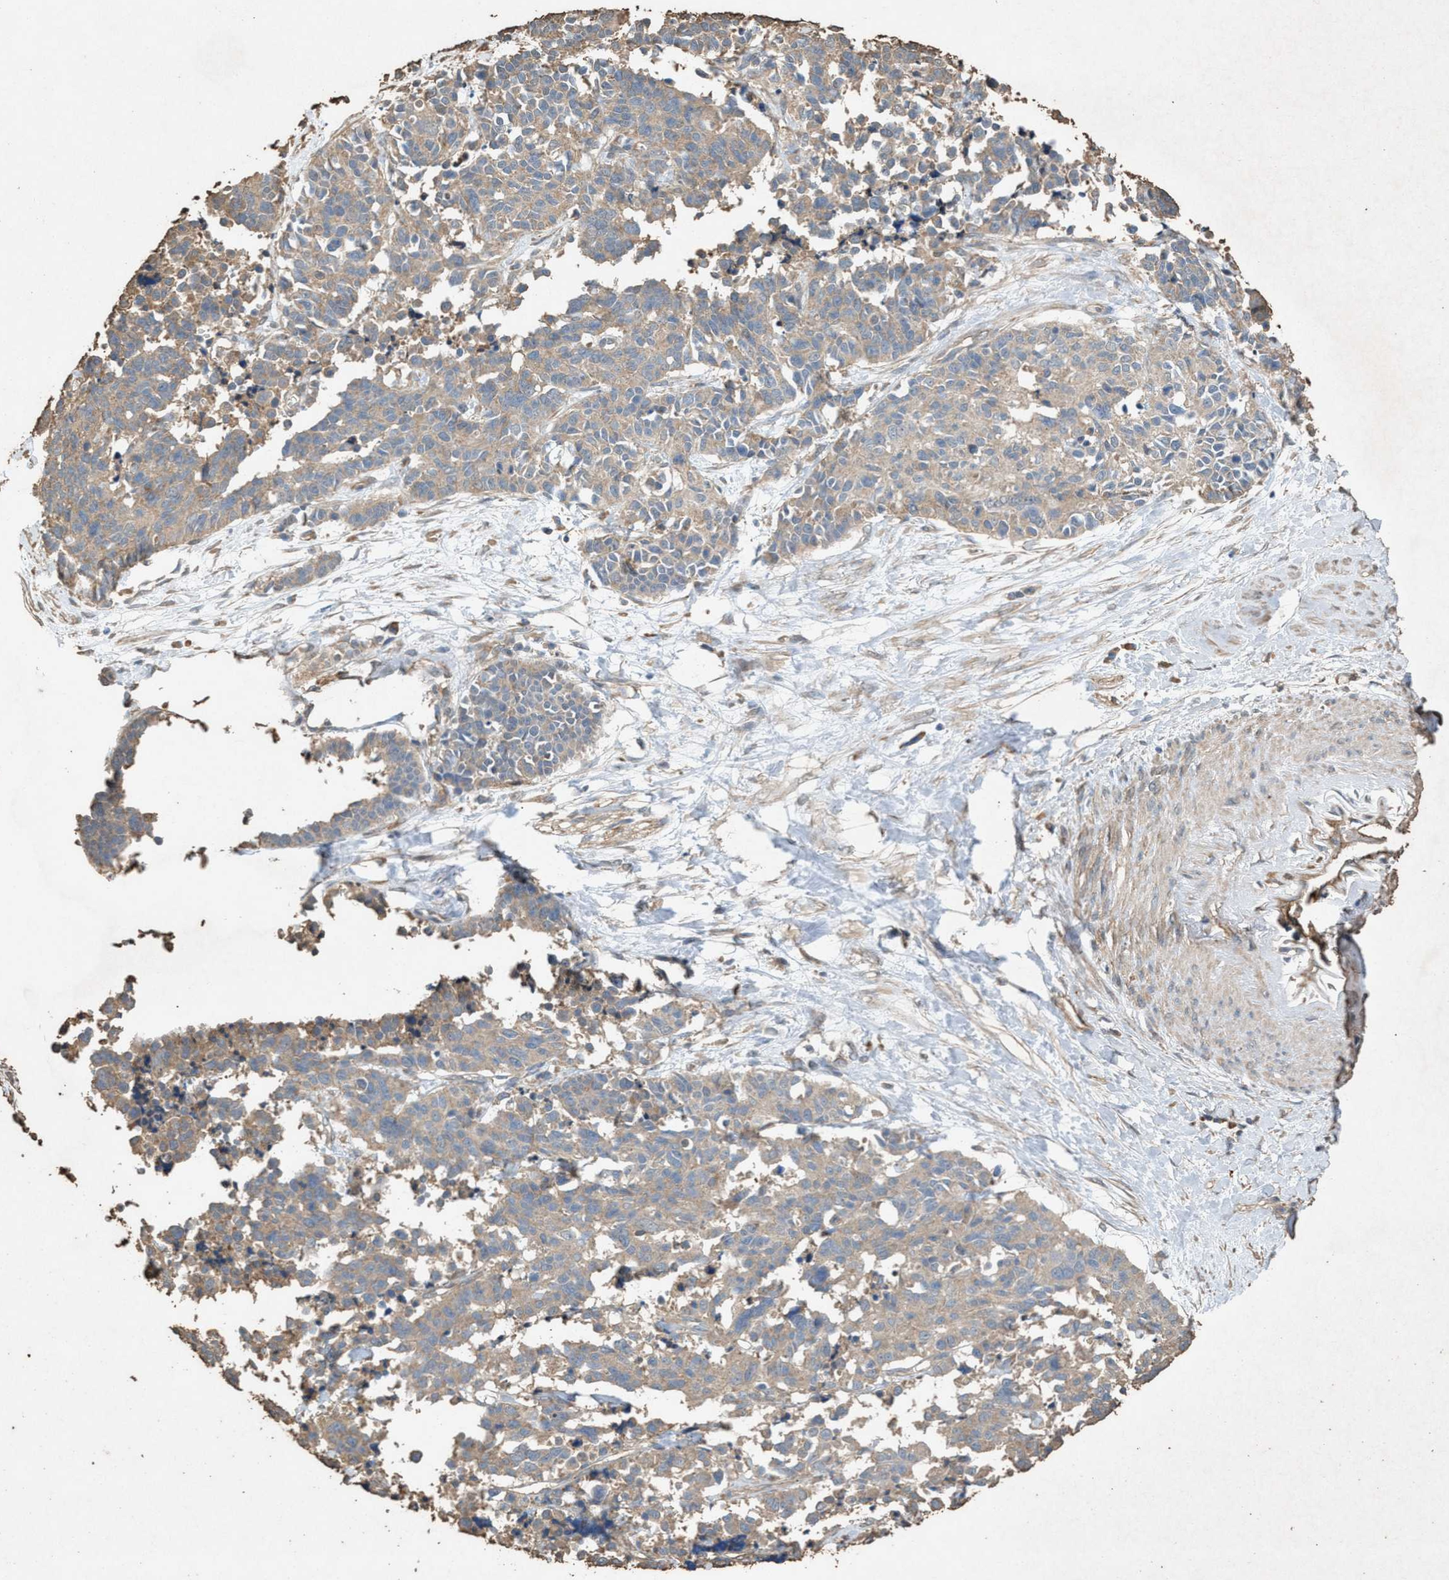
{"staining": {"intensity": "weak", "quantity": "25%-75%", "location": "cytoplasmic/membranous"}, "tissue": "cervical cancer", "cell_type": "Tumor cells", "image_type": "cancer", "snomed": [{"axis": "morphology", "description": "Squamous cell carcinoma, NOS"}, {"axis": "topography", "description": "Cervix"}], "caption": "Protein expression analysis of squamous cell carcinoma (cervical) shows weak cytoplasmic/membranous positivity in about 25%-75% of tumor cells.", "gene": "DCAF7", "patient": {"sex": "female", "age": 35}}